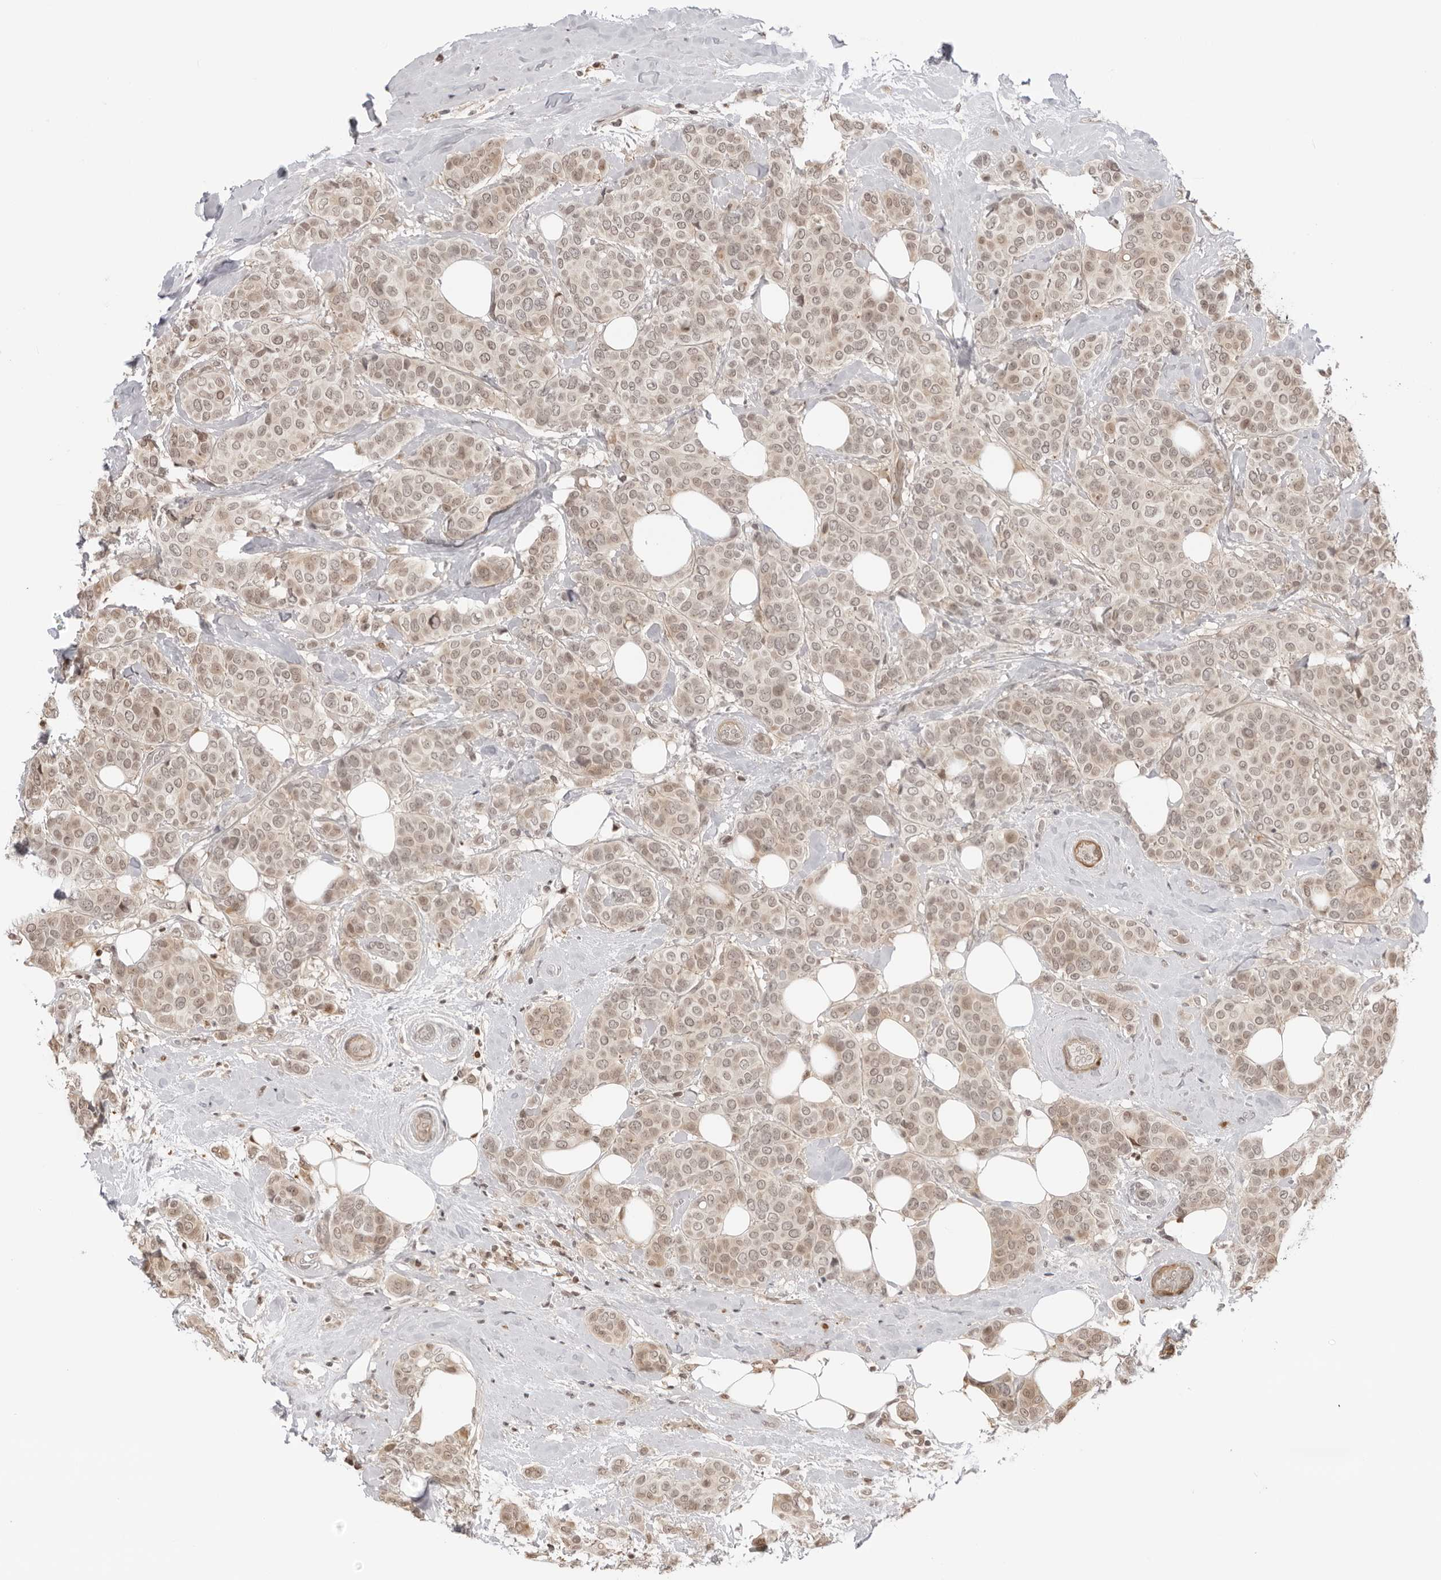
{"staining": {"intensity": "weak", "quantity": "25%-75%", "location": "cytoplasmic/membranous,nuclear"}, "tissue": "breast cancer", "cell_type": "Tumor cells", "image_type": "cancer", "snomed": [{"axis": "morphology", "description": "Lobular carcinoma"}, {"axis": "topography", "description": "Breast"}], "caption": "Immunohistochemical staining of human breast lobular carcinoma exhibits low levels of weak cytoplasmic/membranous and nuclear expression in about 25%-75% of tumor cells.", "gene": "RNF146", "patient": {"sex": "female", "age": 51}}